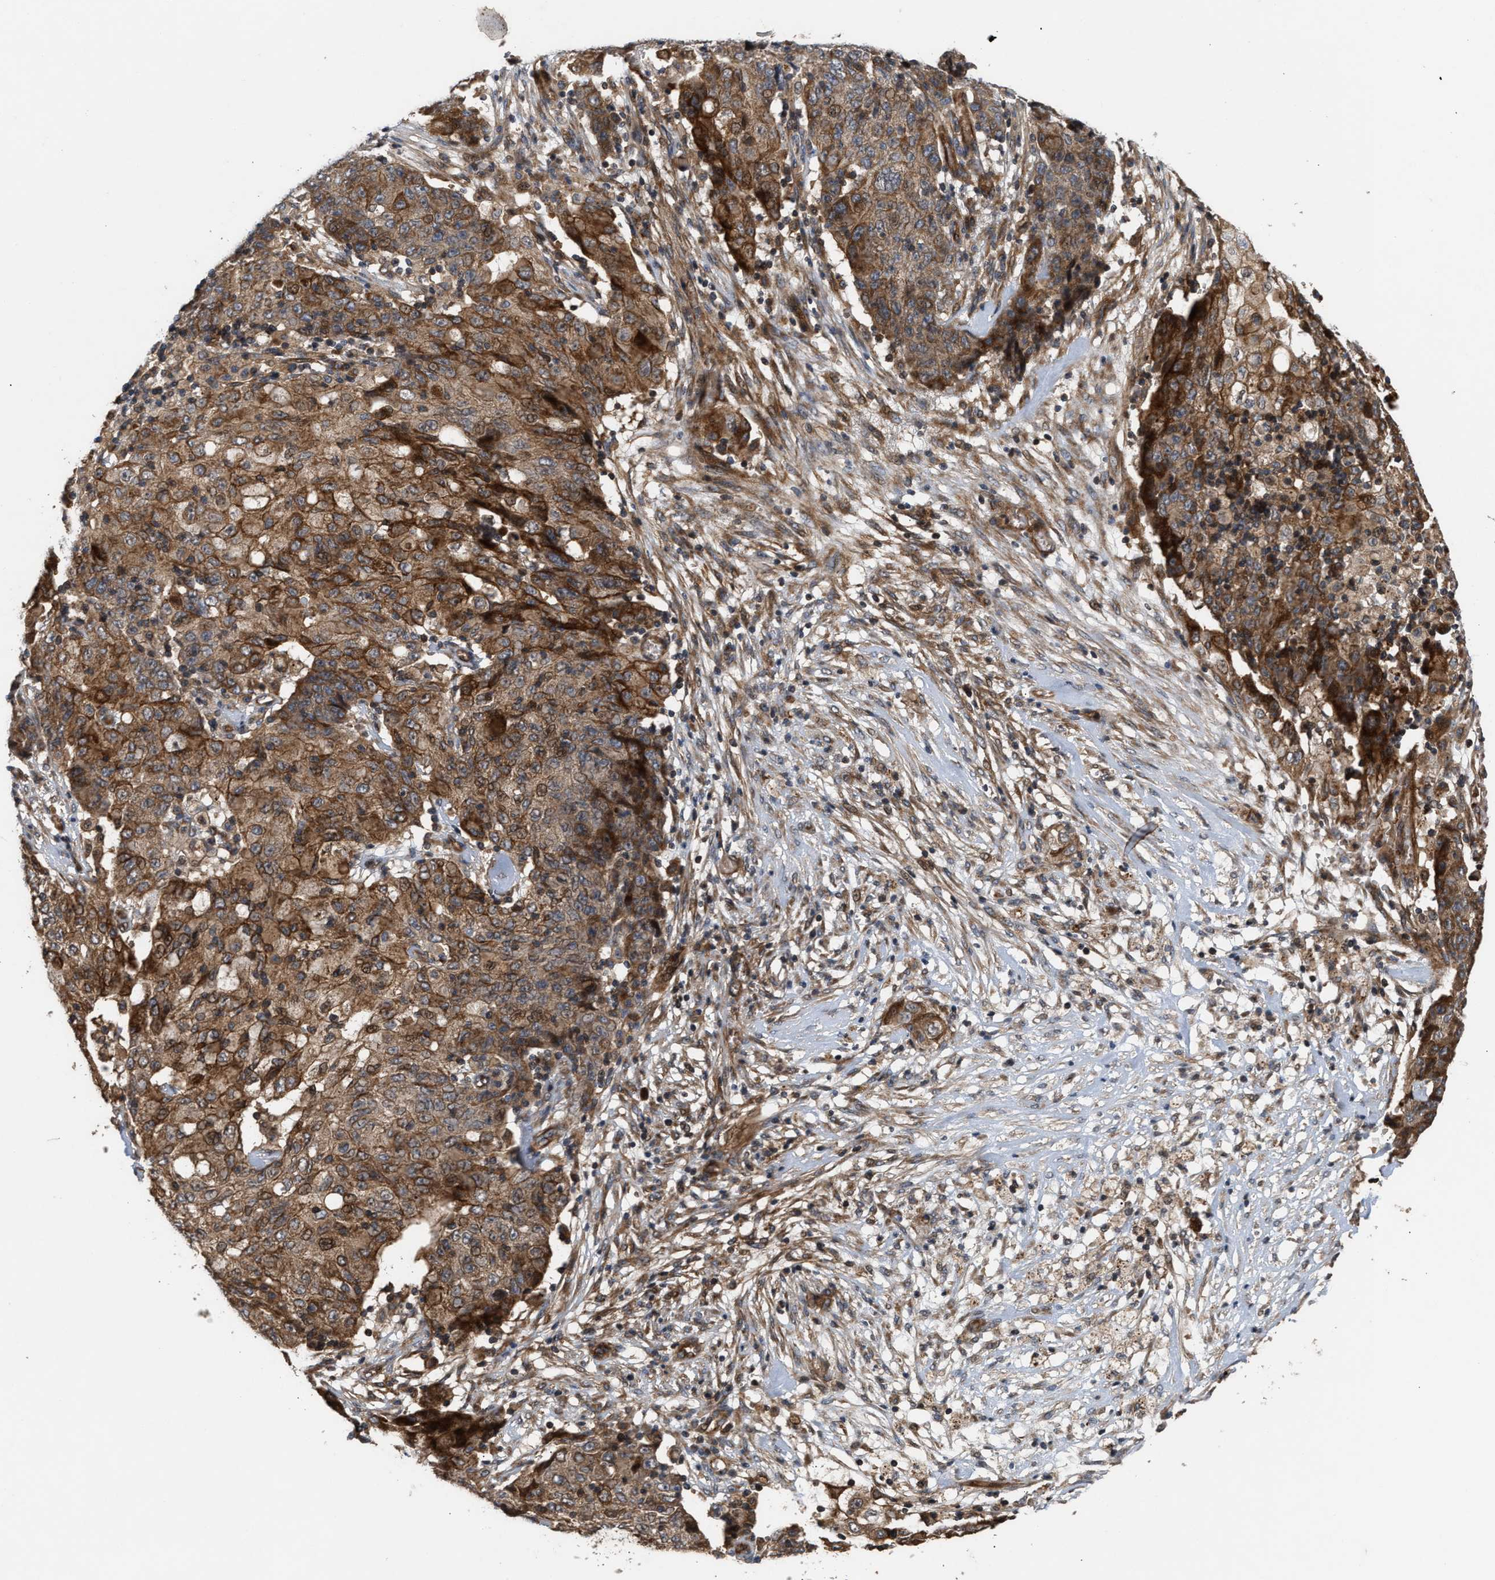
{"staining": {"intensity": "strong", "quantity": ">75%", "location": "cytoplasmic/membranous,nuclear"}, "tissue": "ovarian cancer", "cell_type": "Tumor cells", "image_type": "cancer", "snomed": [{"axis": "morphology", "description": "Carcinoma, endometroid"}, {"axis": "topography", "description": "Ovary"}], "caption": "Strong cytoplasmic/membranous and nuclear expression is appreciated in approximately >75% of tumor cells in ovarian endometroid carcinoma. (DAB (3,3'-diaminobenzidine) IHC, brown staining for protein, blue staining for nuclei).", "gene": "STAU1", "patient": {"sex": "female", "age": 42}}